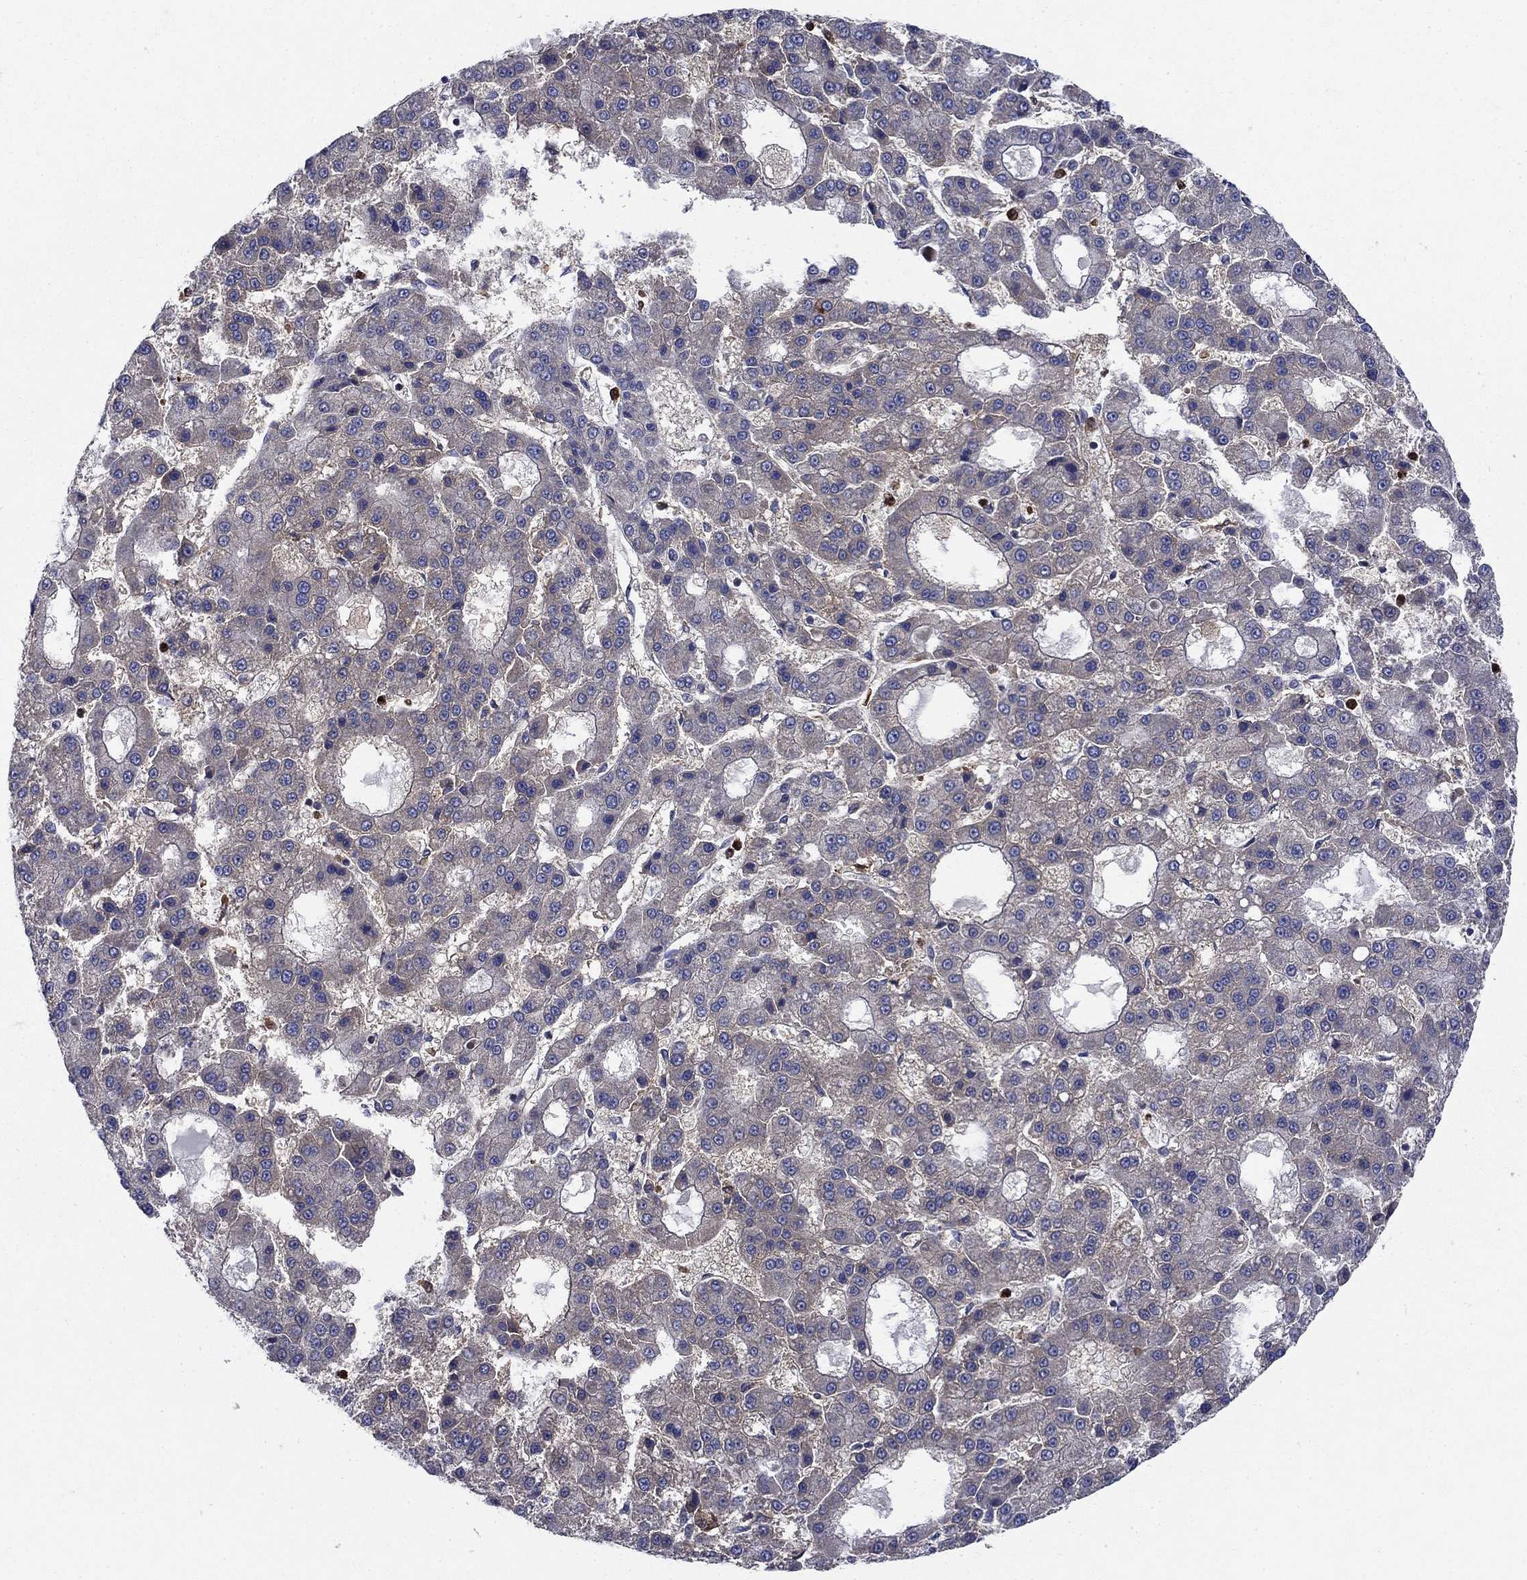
{"staining": {"intensity": "weak", "quantity": "<25%", "location": "cytoplasmic/membranous"}, "tissue": "liver cancer", "cell_type": "Tumor cells", "image_type": "cancer", "snomed": [{"axis": "morphology", "description": "Carcinoma, Hepatocellular, NOS"}, {"axis": "topography", "description": "Liver"}], "caption": "Immunohistochemistry (IHC) of human liver cancer (hepatocellular carcinoma) displays no positivity in tumor cells.", "gene": "RNF19B", "patient": {"sex": "male", "age": 70}}